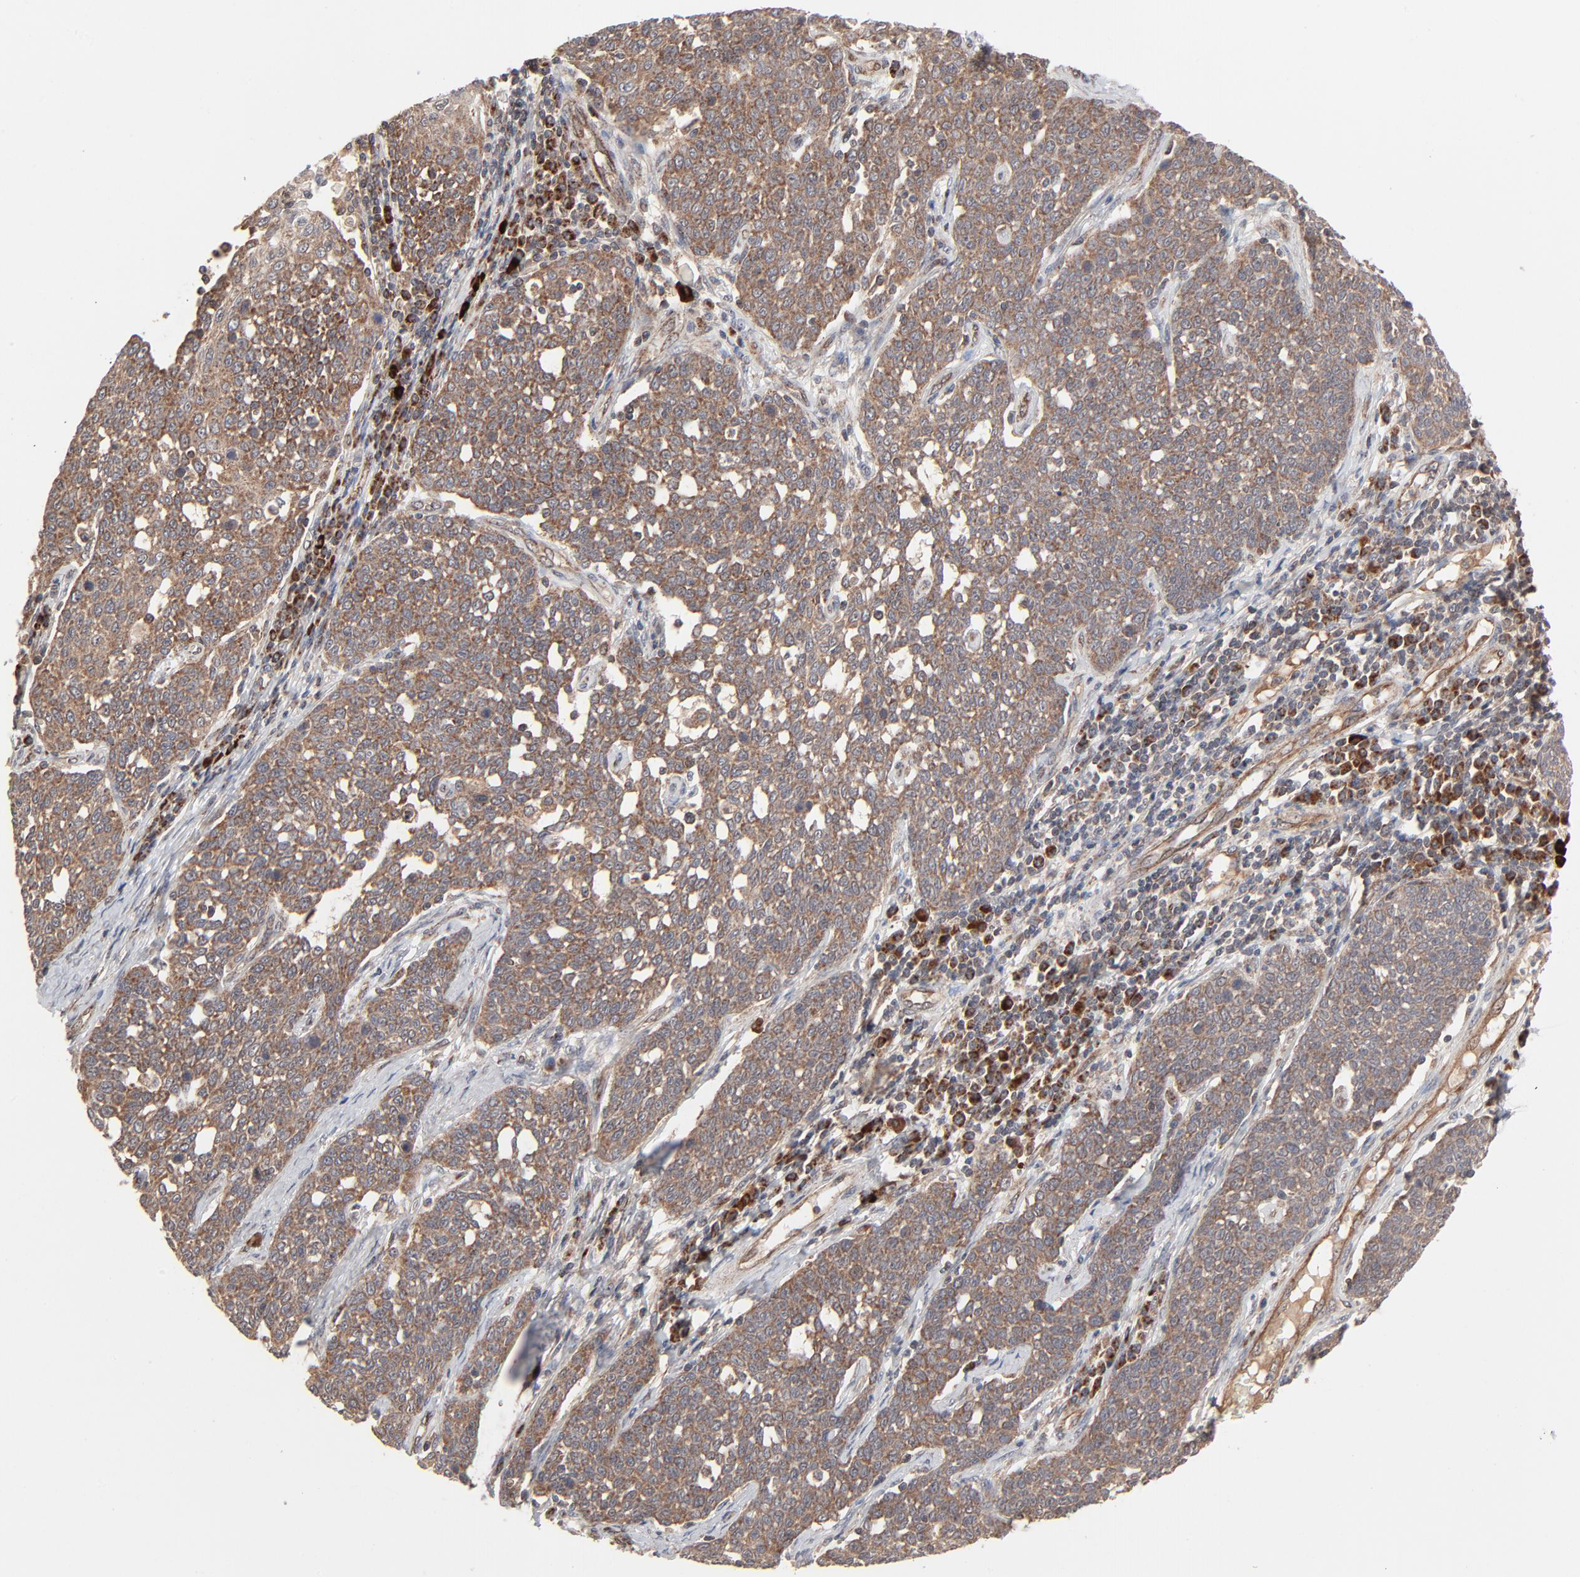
{"staining": {"intensity": "moderate", "quantity": ">75%", "location": "cytoplasmic/membranous"}, "tissue": "cervical cancer", "cell_type": "Tumor cells", "image_type": "cancer", "snomed": [{"axis": "morphology", "description": "Squamous cell carcinoma, NOS"}, {"axis": "topography", "description": "Cervix"}], "caption": "This is a micrograph of IHC staining of cervical cancer, which shows moderate positivity in the cytoplasmic/membranous of tumor cells.", "gene": "ABLIM3", "patient": {"sex": "female", "age": 34}}